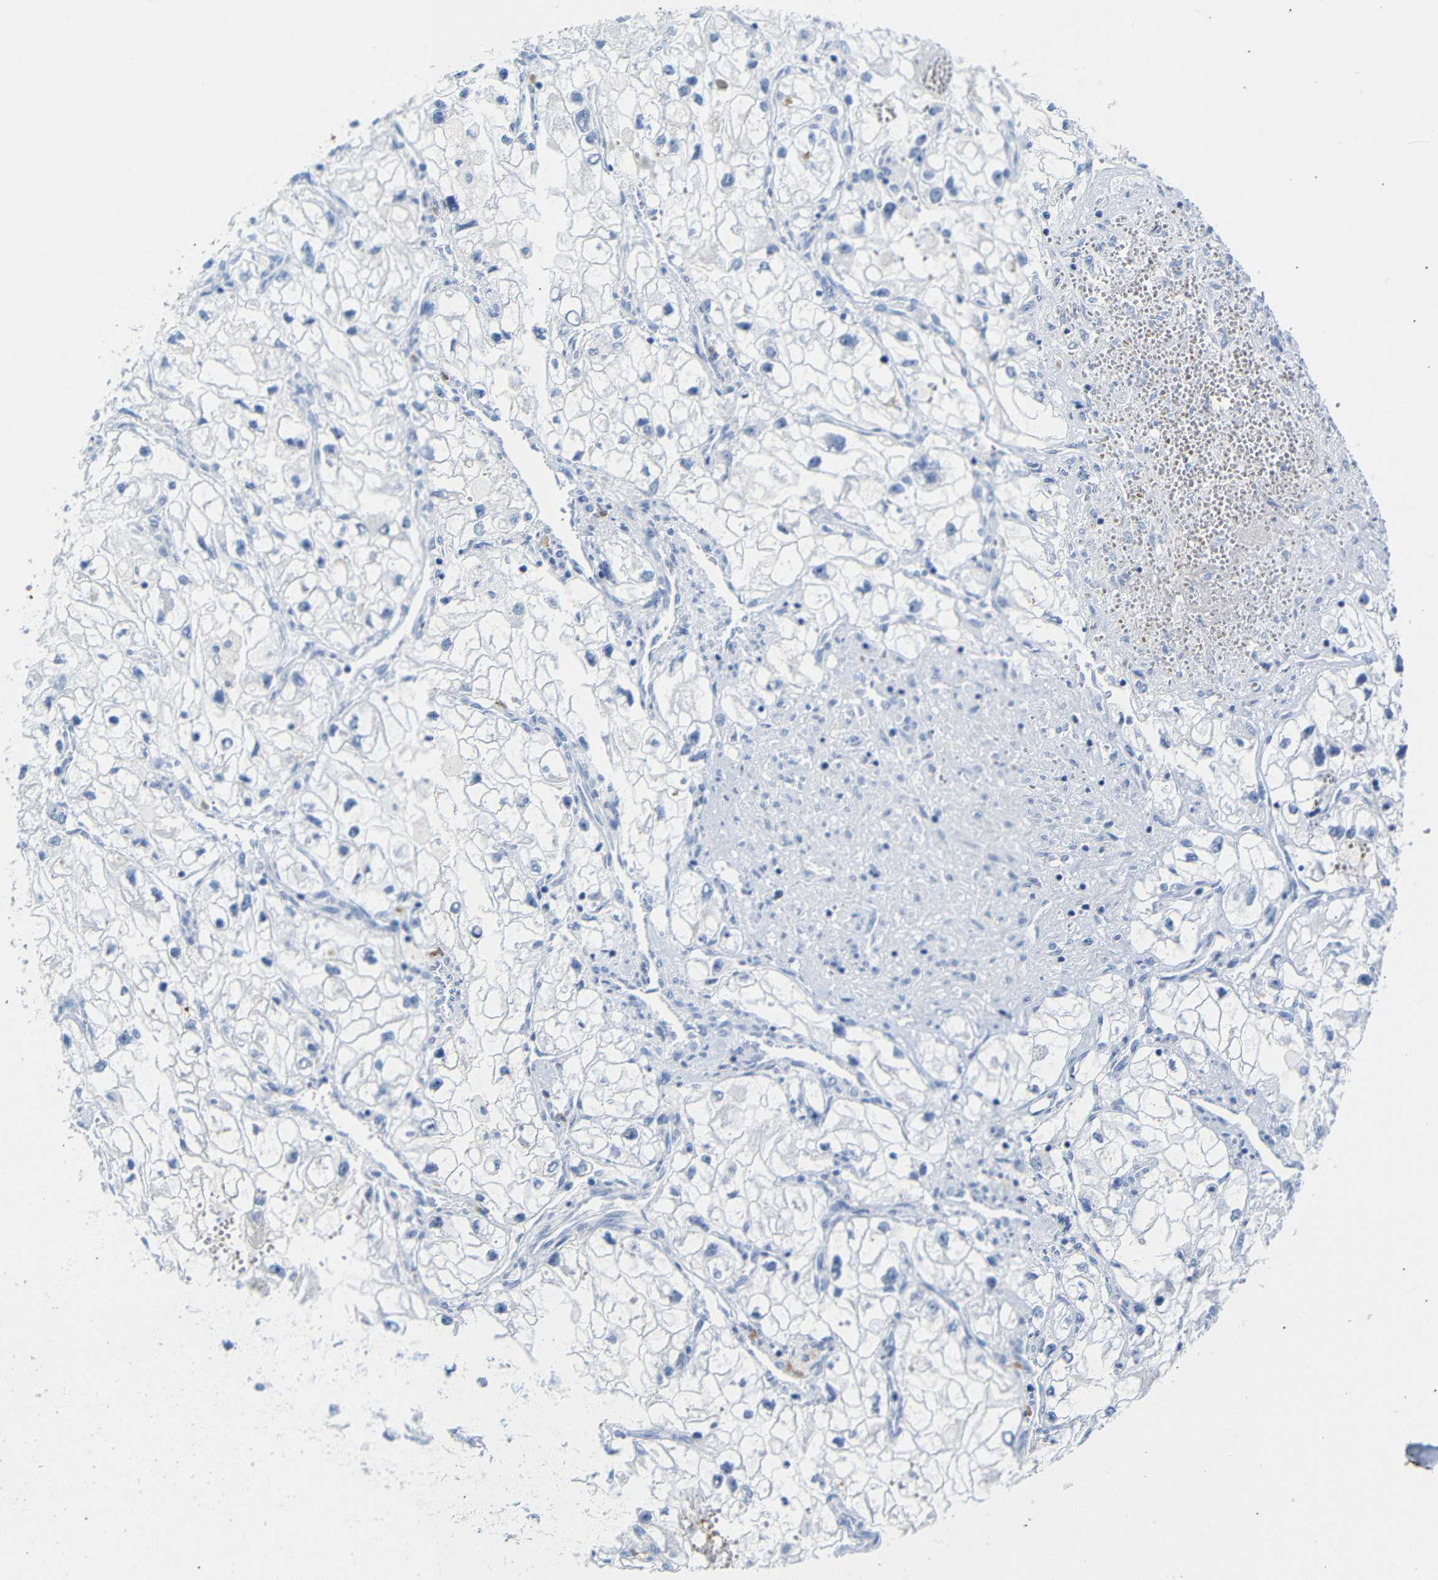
{"staining": {"intensity": "negative", "quantity": "none", "location": "none"}, "tissue": "renal cancer", "cell_type": "Tumor cells", "image_type": "cancer", "snomed": [{"axis": "morphology", "description": "Adenocarcinoma, NOS"}, {"axis": "topography", "description": "Kidney"}], "caption": "Immunohistochemistry of human renal cancer (adenocarcinoma) exhibits no positivity in tumor cells.", "gene": "ERVMER34-1", "patient": {"sex": "female", "age": 70}}